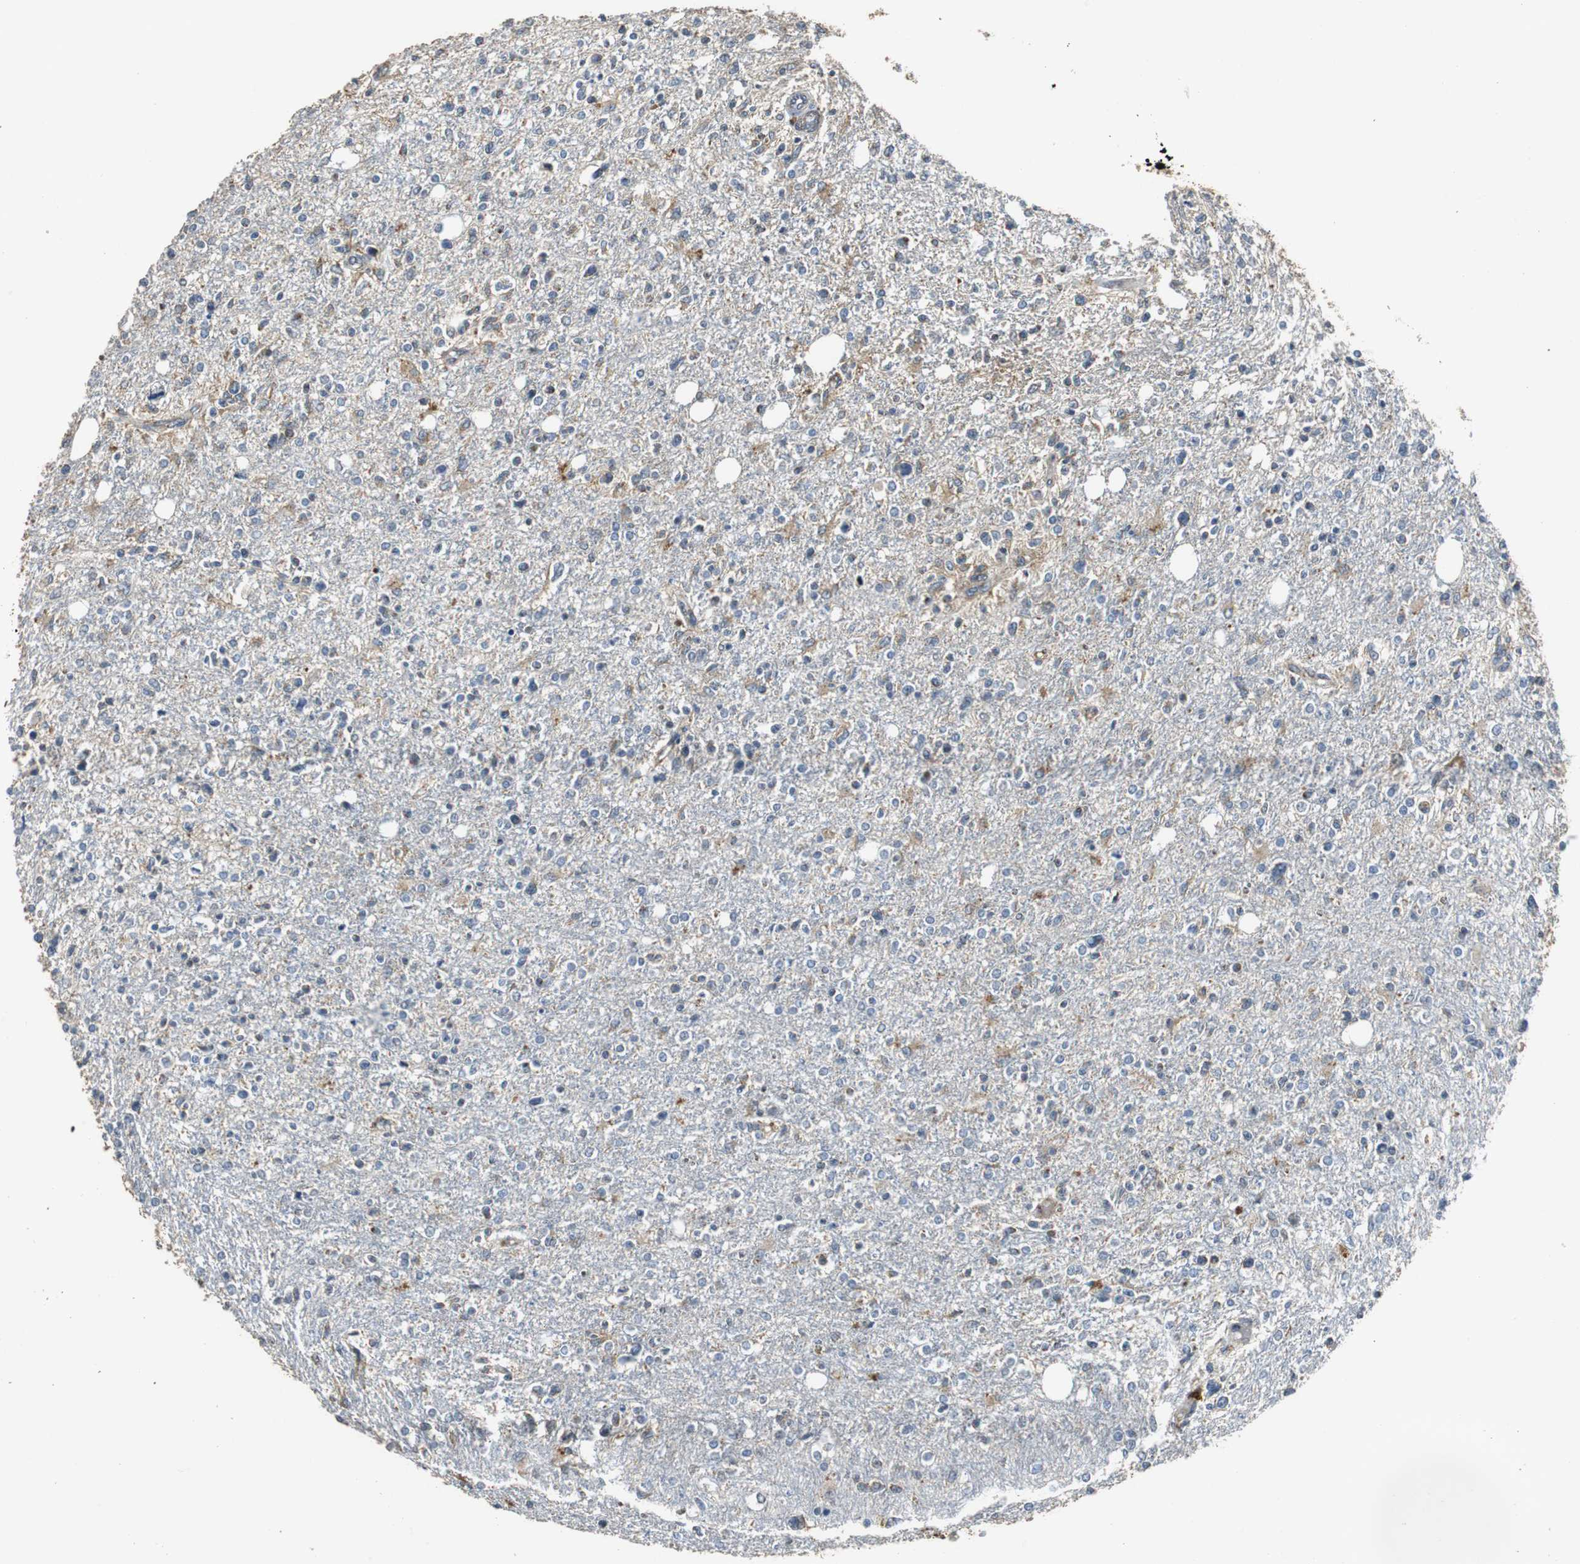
{"staining": {"intensity": "weak", "quantity": "<25%", "location": "cytoplasmic/membranous"}, "tissue": "glioma", "cell_type": "Tumor cells", "image_type": "cancer", "snomed": [{"axis": "morphology", "description": "Glioma, malignant, High grade"}, {"axis": "topography", "description": "Cerebral cortex"}], "caption": "Tumor cells show no significant expression in glioma.", "gene": "NNT", "patient": {"sex": "male", "age": 76}}